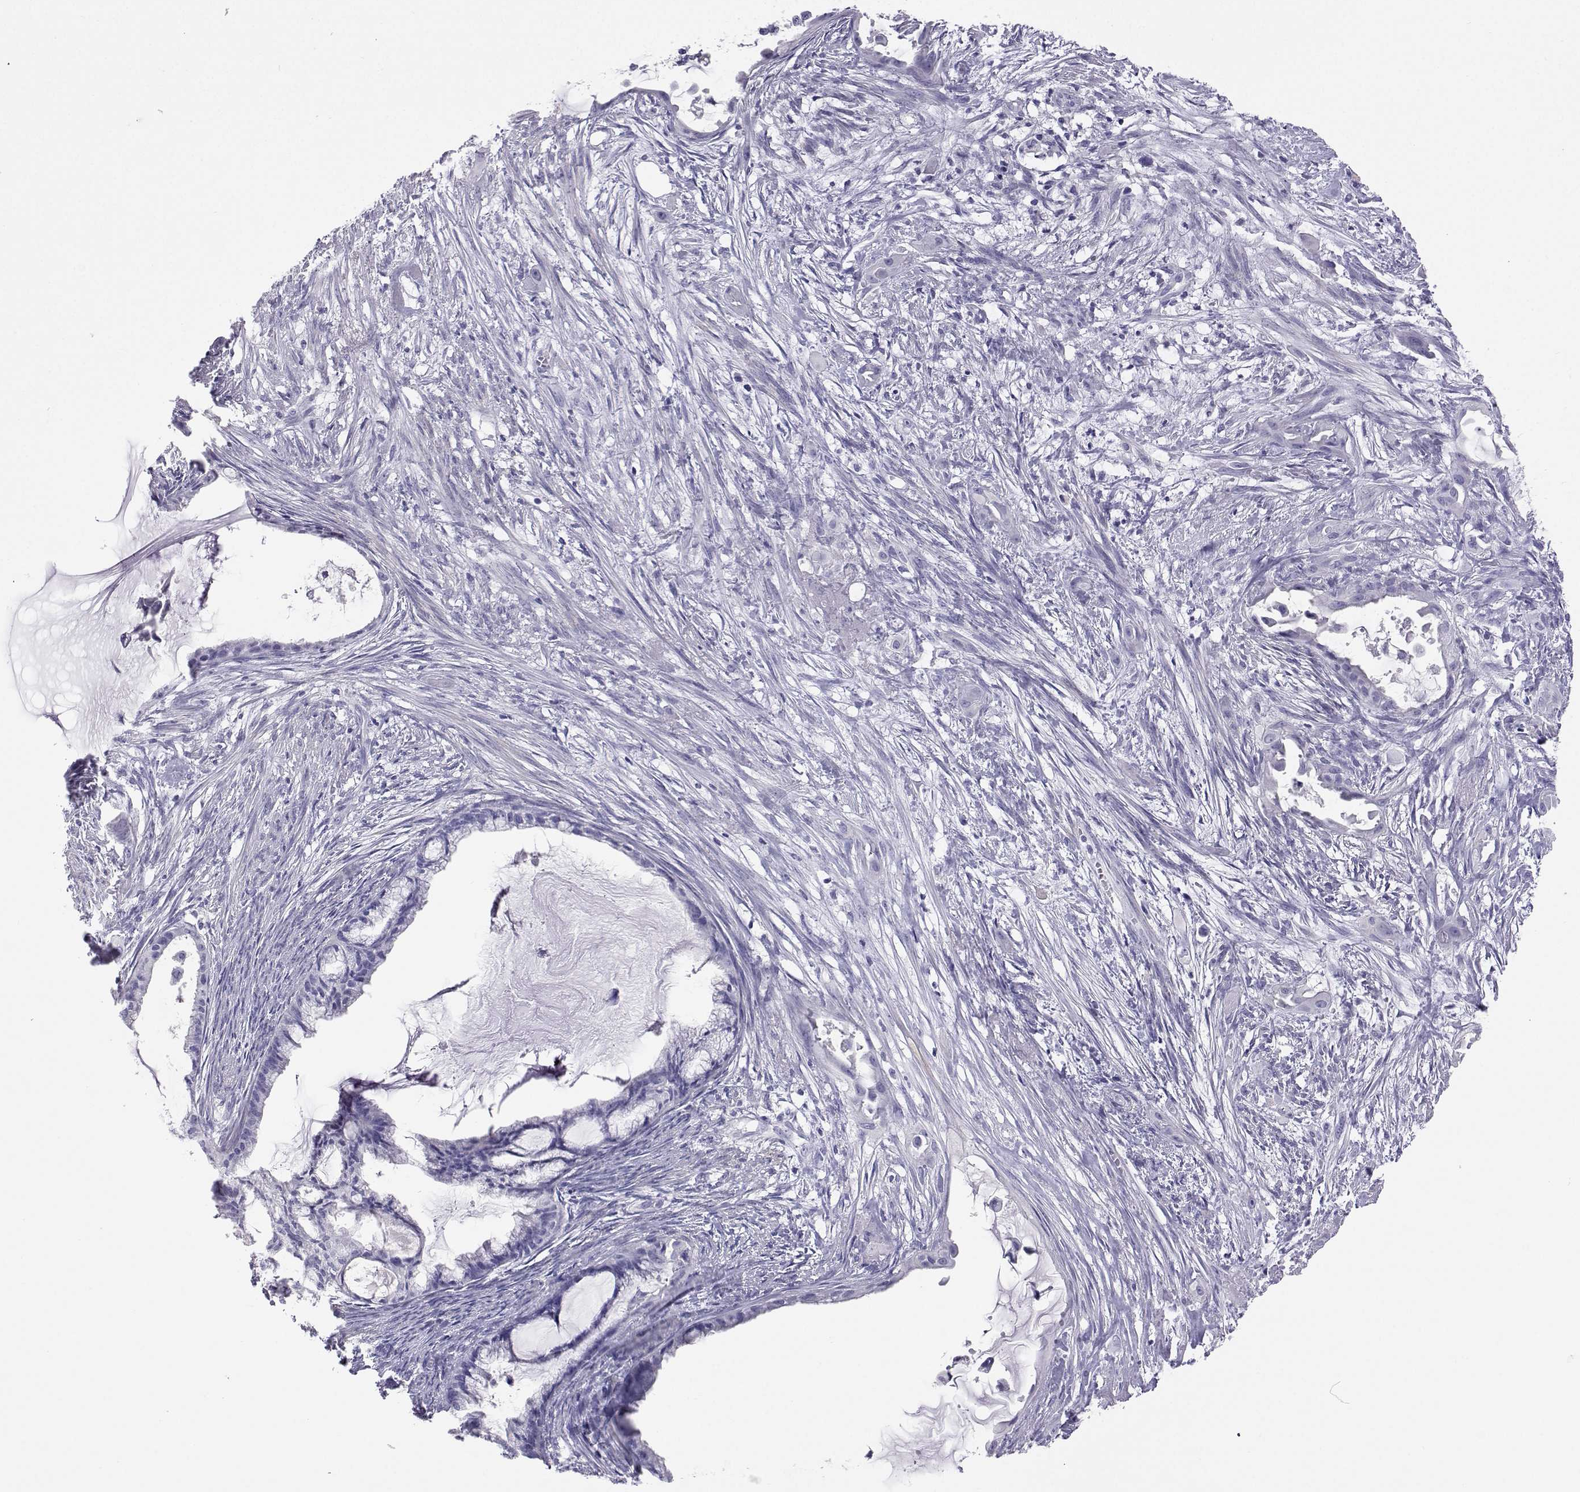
{"staining": {"intensity": "negative", "quantity": "none", "location": "none"}, "tissue": "endometrial cancer", "cell_type": "Tumor cells", "image_type": "cancer", "snomed": [{"axis": "morphology", "description": "Adenocarcinoma, NOS"}, {"axis": "topography", "description": "Endometrium"}], "caption": "This is an immunohistochemistry (IHC) histopathology image of human adenocarcinoma (endometrial). There is no expression in tumor cells.", "gene": "PLIN4", "patient": {"sex": "female", "age": 86}}